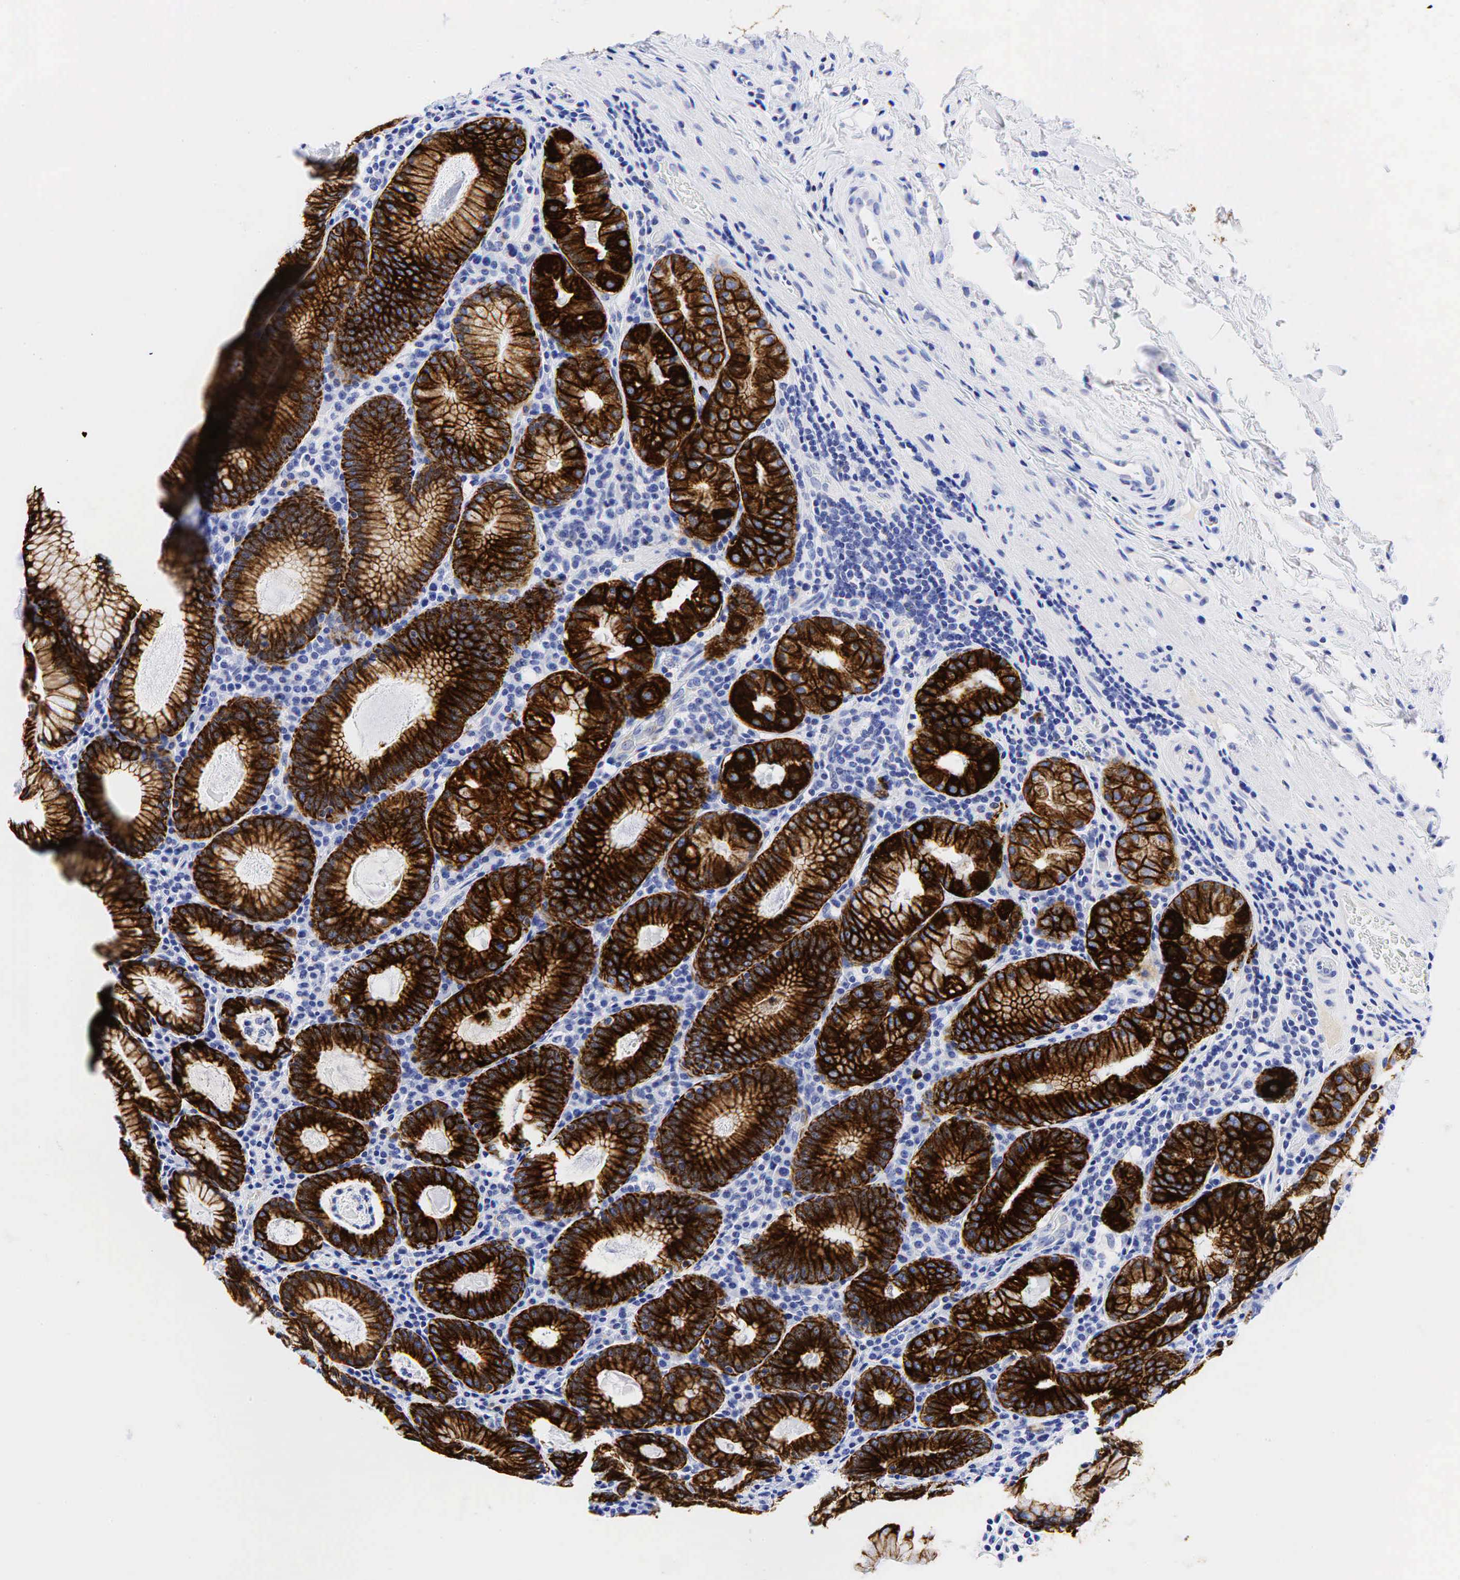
{"staining": {"intensity": "strong", "quantity": ">75%", "location": "cytoplasmic/membranous"}, "tissue": "stomach", "cell_type": "Glandular cells", "image_type": "normal", "snomed": [{"axis": "morphology", "description": "Normal tissue, NOS"}, {"axis": "topography", "description": "Stomach, lower"}], "caption": "Benign stomach displays strong cytoplasmic/membranous expression in approximately >75% of glandular cells, visualized by immunohistochemistry.", "gene": "KRT18", "patient": {"sex": "female", "age": 43}}